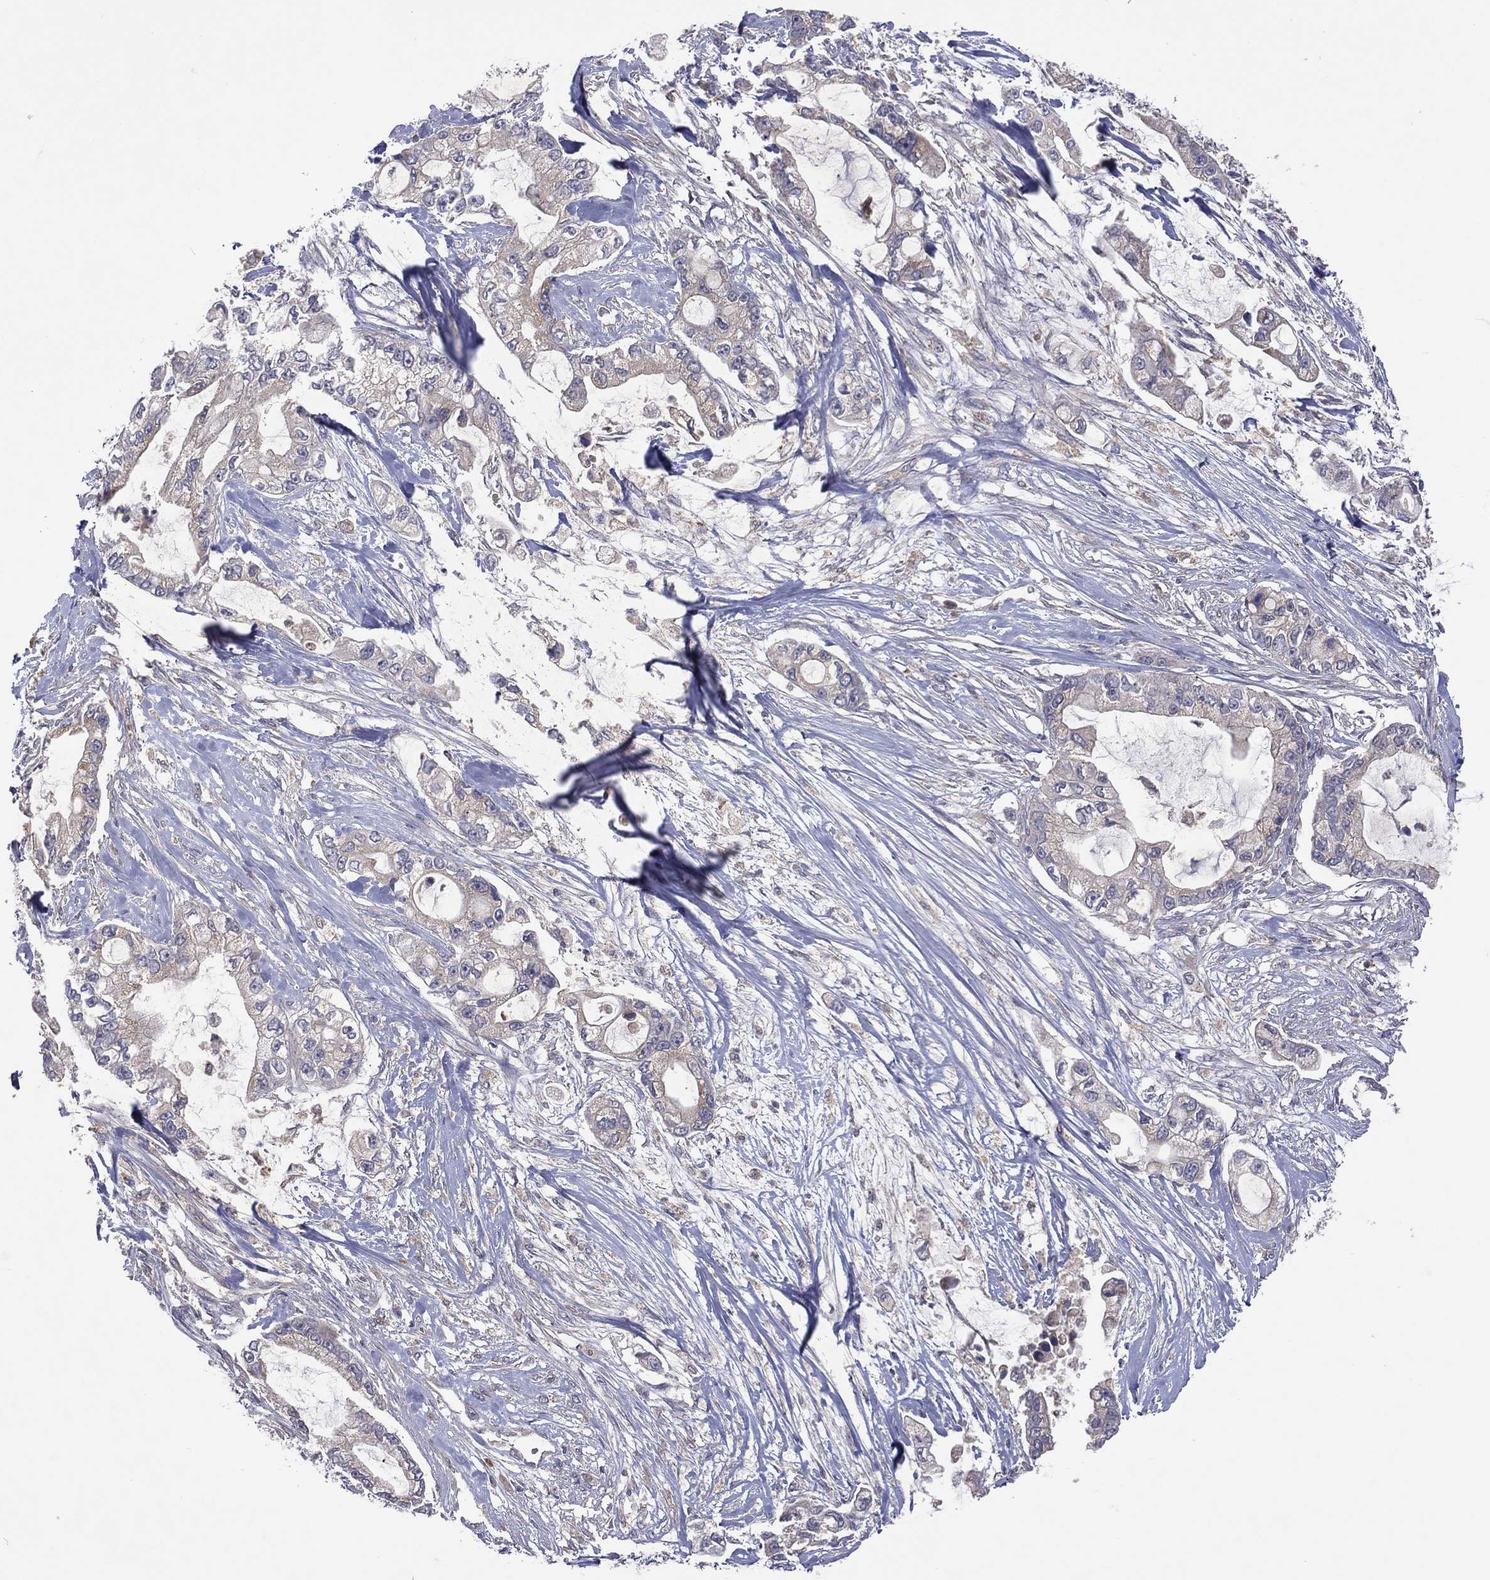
{"staining": {"intensity": "negative", "quantity": "none", "location": "none"}, "tissue": "pancreatic cancer", "cell_type": "Tumor cells", "image_type": "cancer", "snomed": [{"axis": "morphology", "description": "Adenocarcinoma, NOS"}, {"axis": "topography", "description": "Pancreas"}], "caption": "High power microscopy histopathology image of an immunohistochemistry image of pancreatic cancer, revealing no significant staining in tumor cells.", "gene": "STARD3", "patient": {"sex": "female", "age": 69}}